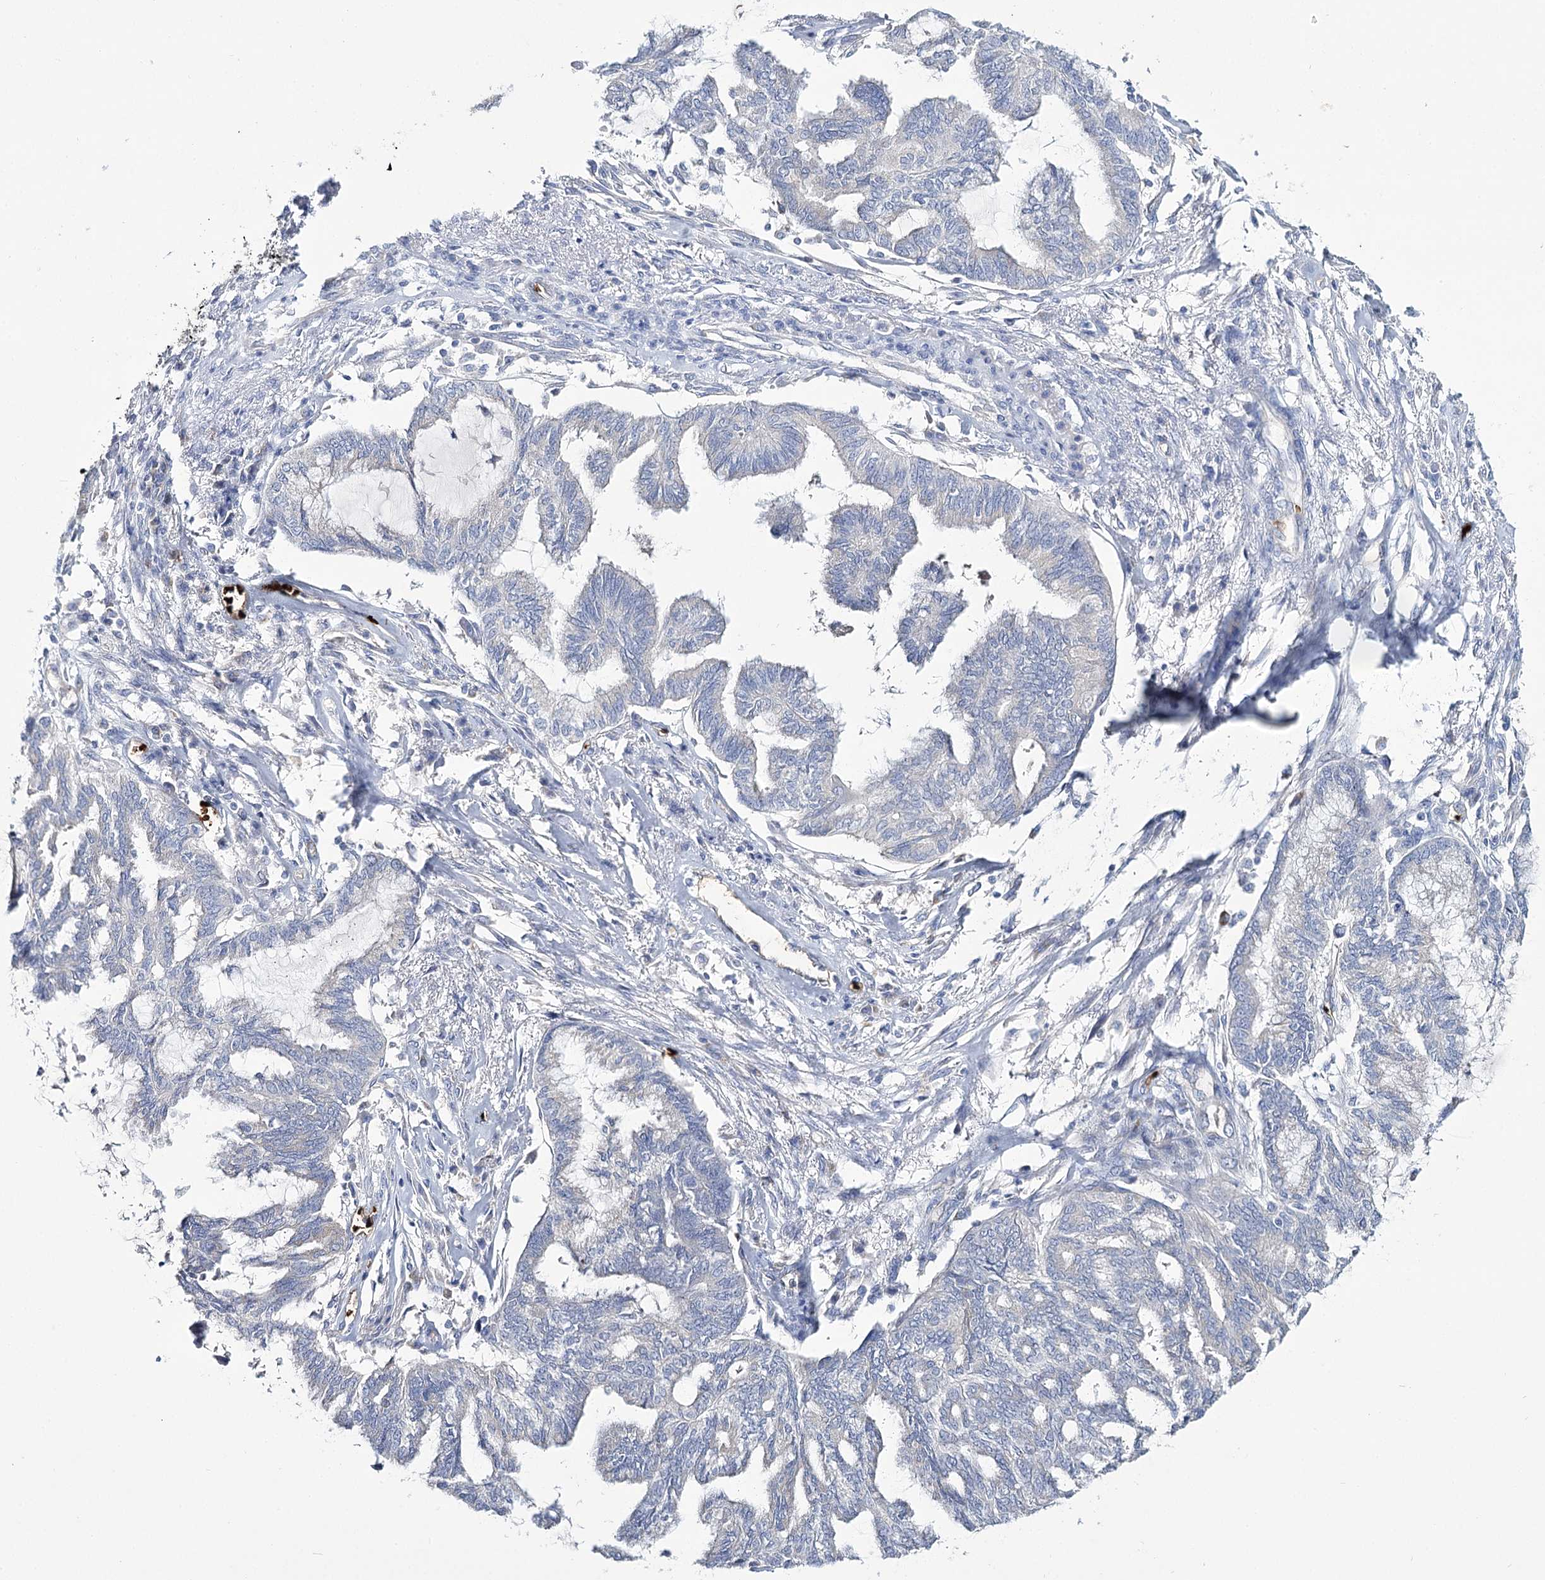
{"staining": {"intensity": "negative", "quantity": "none", "location": "none"}, "tissue": "endometrial cancer", "cell_type": "Tumor cells", "image_type": "cancer", "snomed": [{"axis": "morphology", "description": "Adenocarcinoma, NOS"}, {"axis": "topography", "description": "Endometrium"}], "caption": "Immunohistochemistry photomicrograph of endometrial adenocarcinoma stained for a protein (brown), which displays no staining in tumor cells. Brightfield microscopy of IHC stained with DAB (brown) and hematoxylin (blue), captured at high magnification.", "gene": "GBF1", "patient": {"sex": "female", "age": 86}}